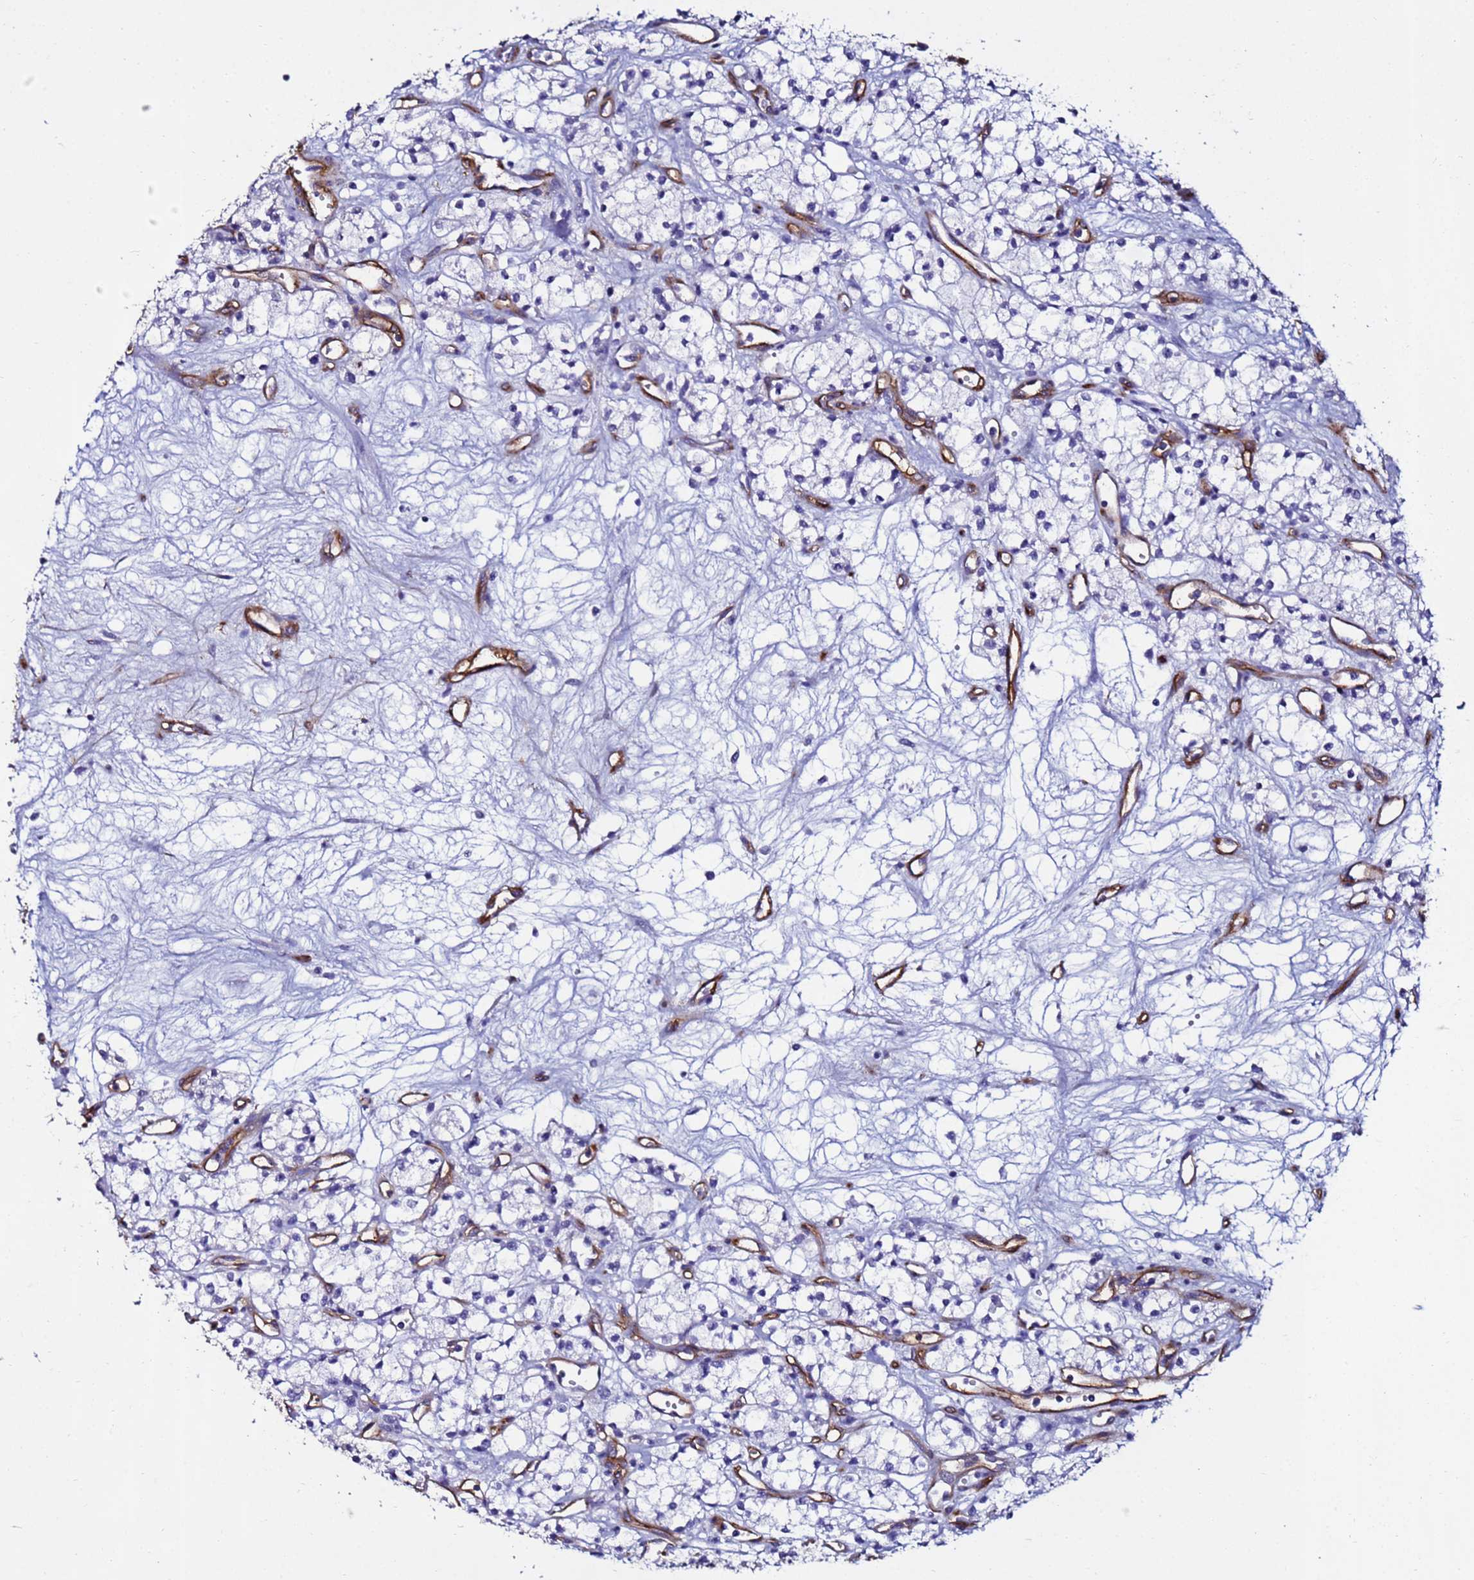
{"staining": {"intensity": "negative", "quantity": "none", "location": "none"}, "tissue": "renal cancer", "cell_type": "Tumor cells", "image_type": "cancer", "snomed": [{"axis": "morphology", "description": "Adenocarcinoma, NOS"}, {"axis": "topography", "description": "Kidney"}], "caption": "Tumor cells are negative for protein expression in human adenocarcinoma (renal).", "gene": "DEFB104A", "patient": {"sex": "male", "age": 59}}